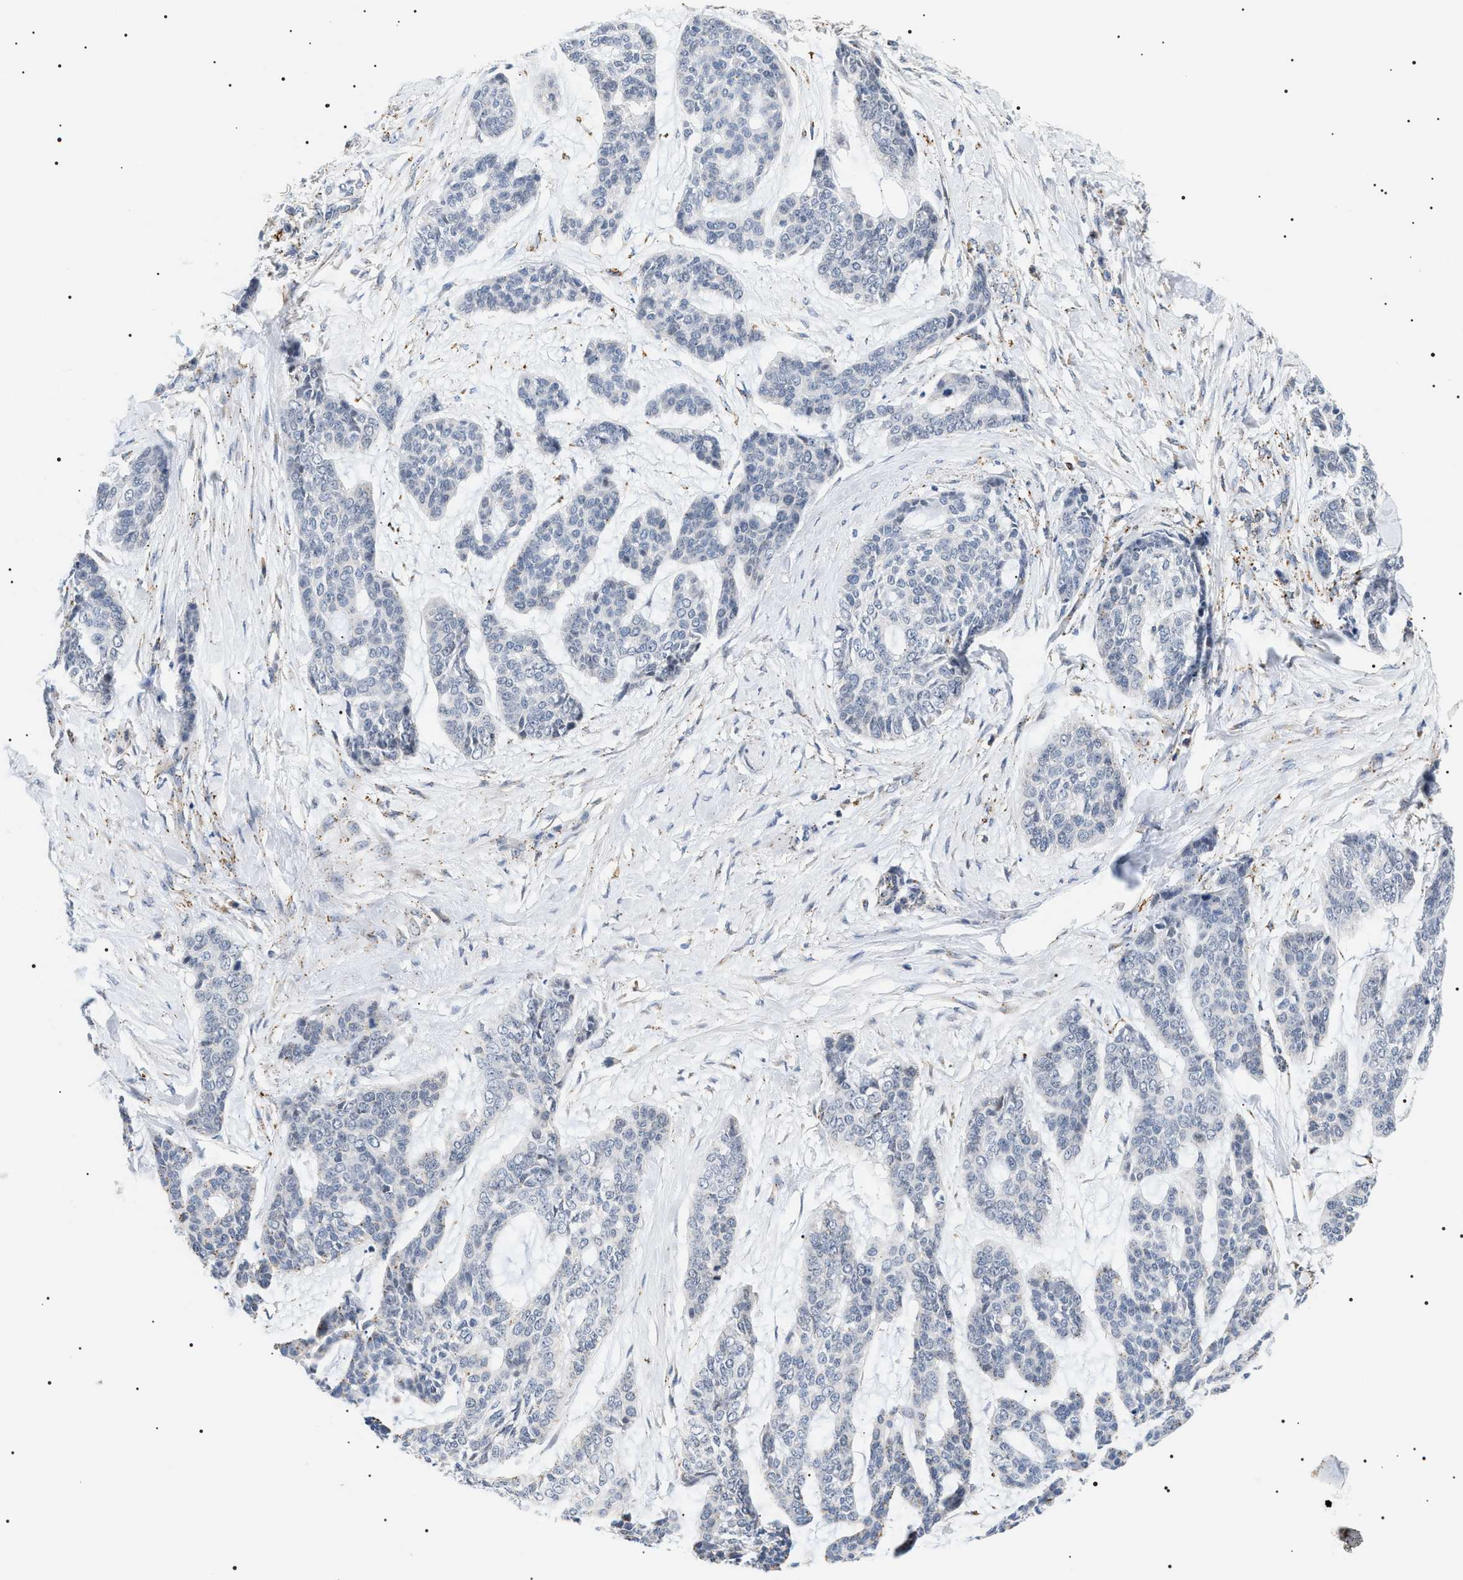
{"staining": {"intensity": "negative", "quantity": "none", "location": "none"}, "tissue": "skin cancer", "cell_type": "Tumor cells", "image_type": "cancer", "snomed": [{"axis": "morphology", "description": "Basal cell carcinoma"}, {"axis": "topography", "description": "Skin"}], "caption": "This is a photomicrograph of IHC staining of basal cell carcinoma (skin), which shows no expression in tumor cells. (DAB (3,3'-diaminobenzidine) IHC, high magnification).", "gene": "HSD17B11", "patient": {"sex": "female", "age": 64}}